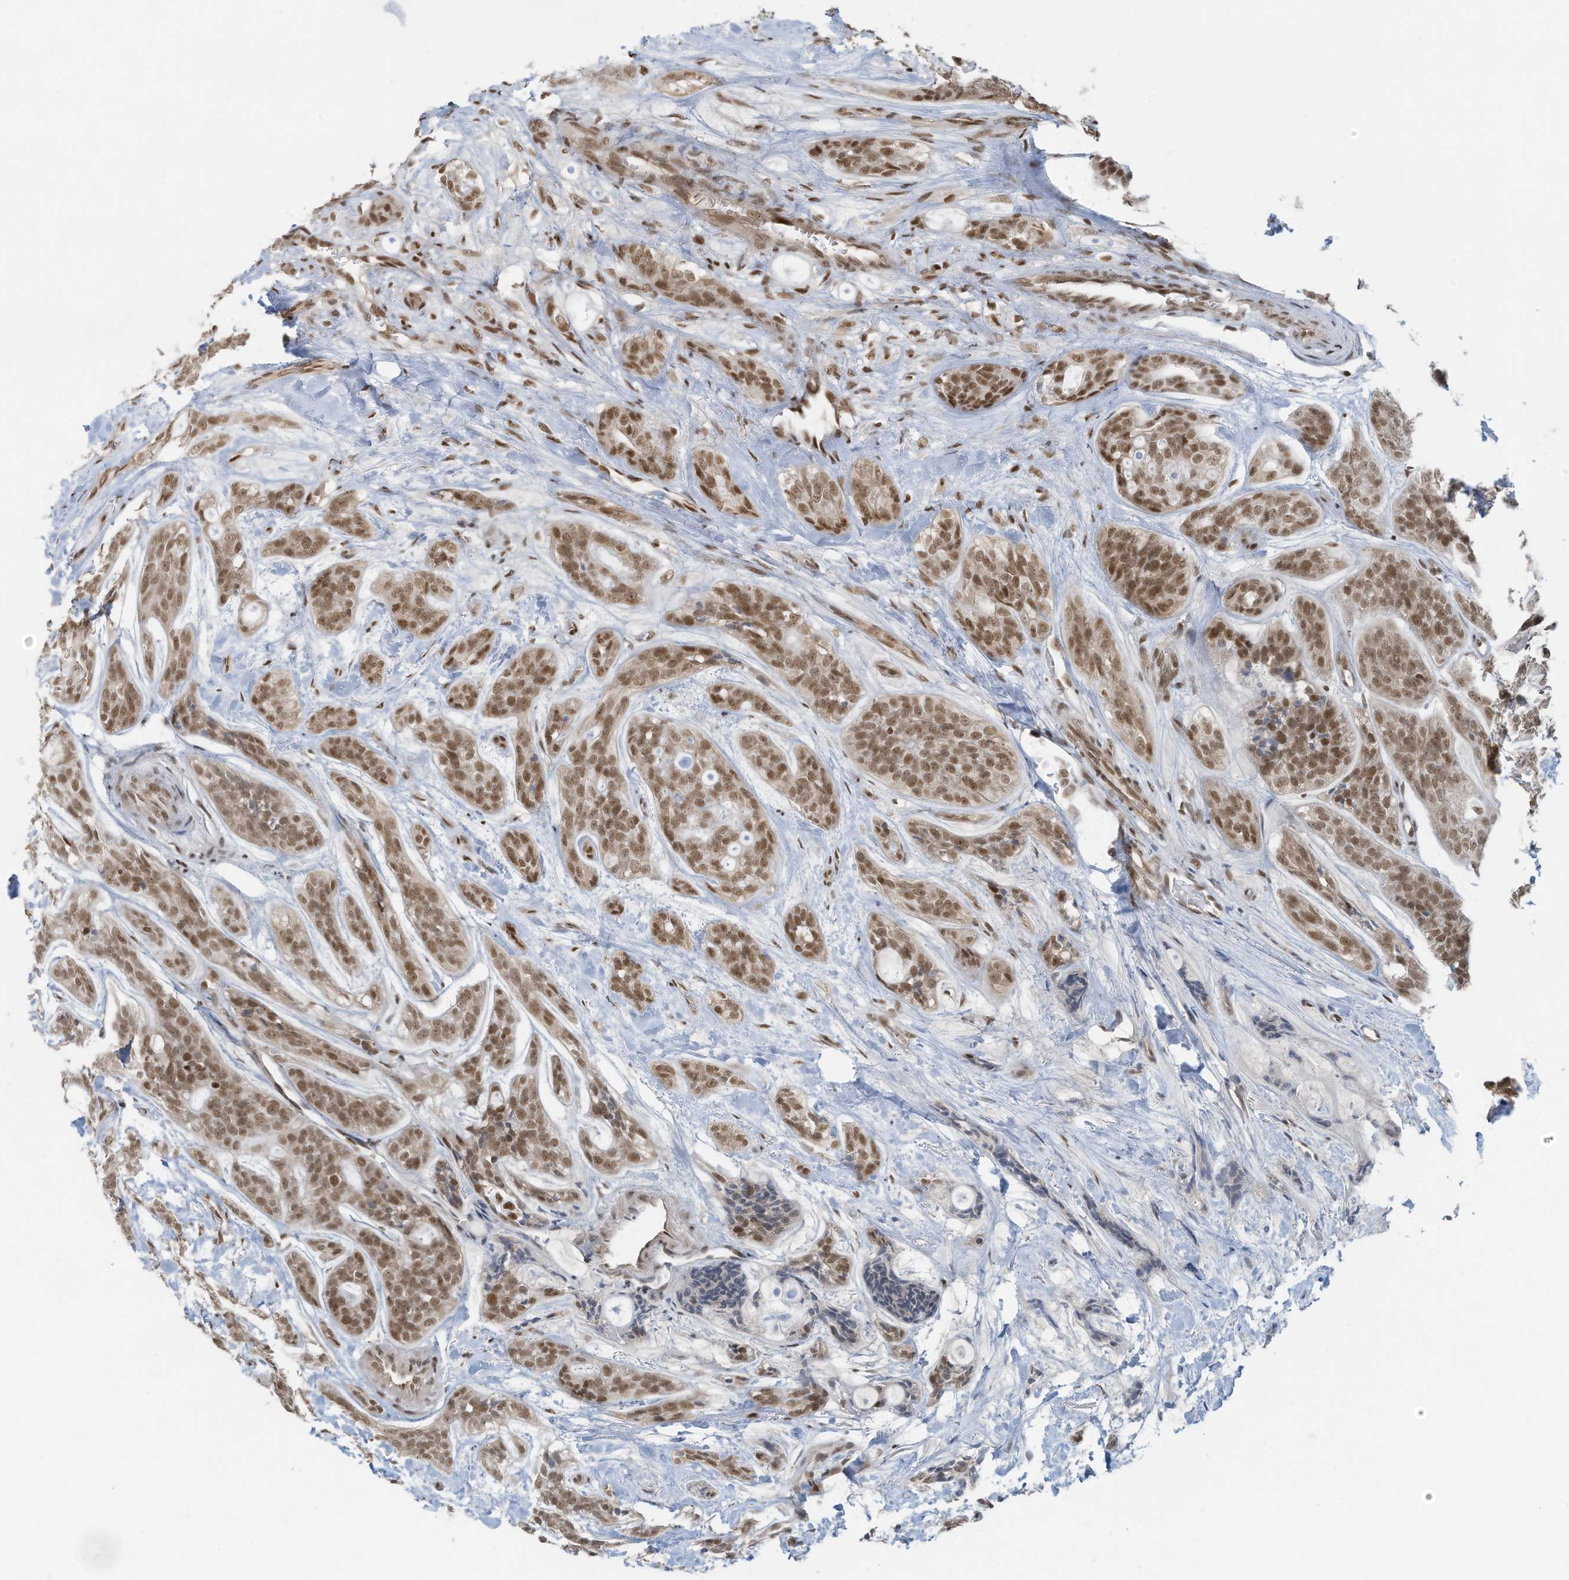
{"staining": {"intensity": "moderate", "quantity": ">75%", "location": "nuclear"}, "tissue": "head and neck cancer", "cell_type": "Tumor cells", "image_type": "cancer", "snomed": [{"axis": "morphology", "description": "Adenocarcinoma, NOS"}, {"axis": "topography", "description": "Head-Neck"}], "caption": "DAB immunohistochemical staining of head and neck cancer displays moderate nuclear protein expression in approximately >75% of tumor cells.", "gene": "DBR1", "patient": {"sex": "male", "age": 66}}